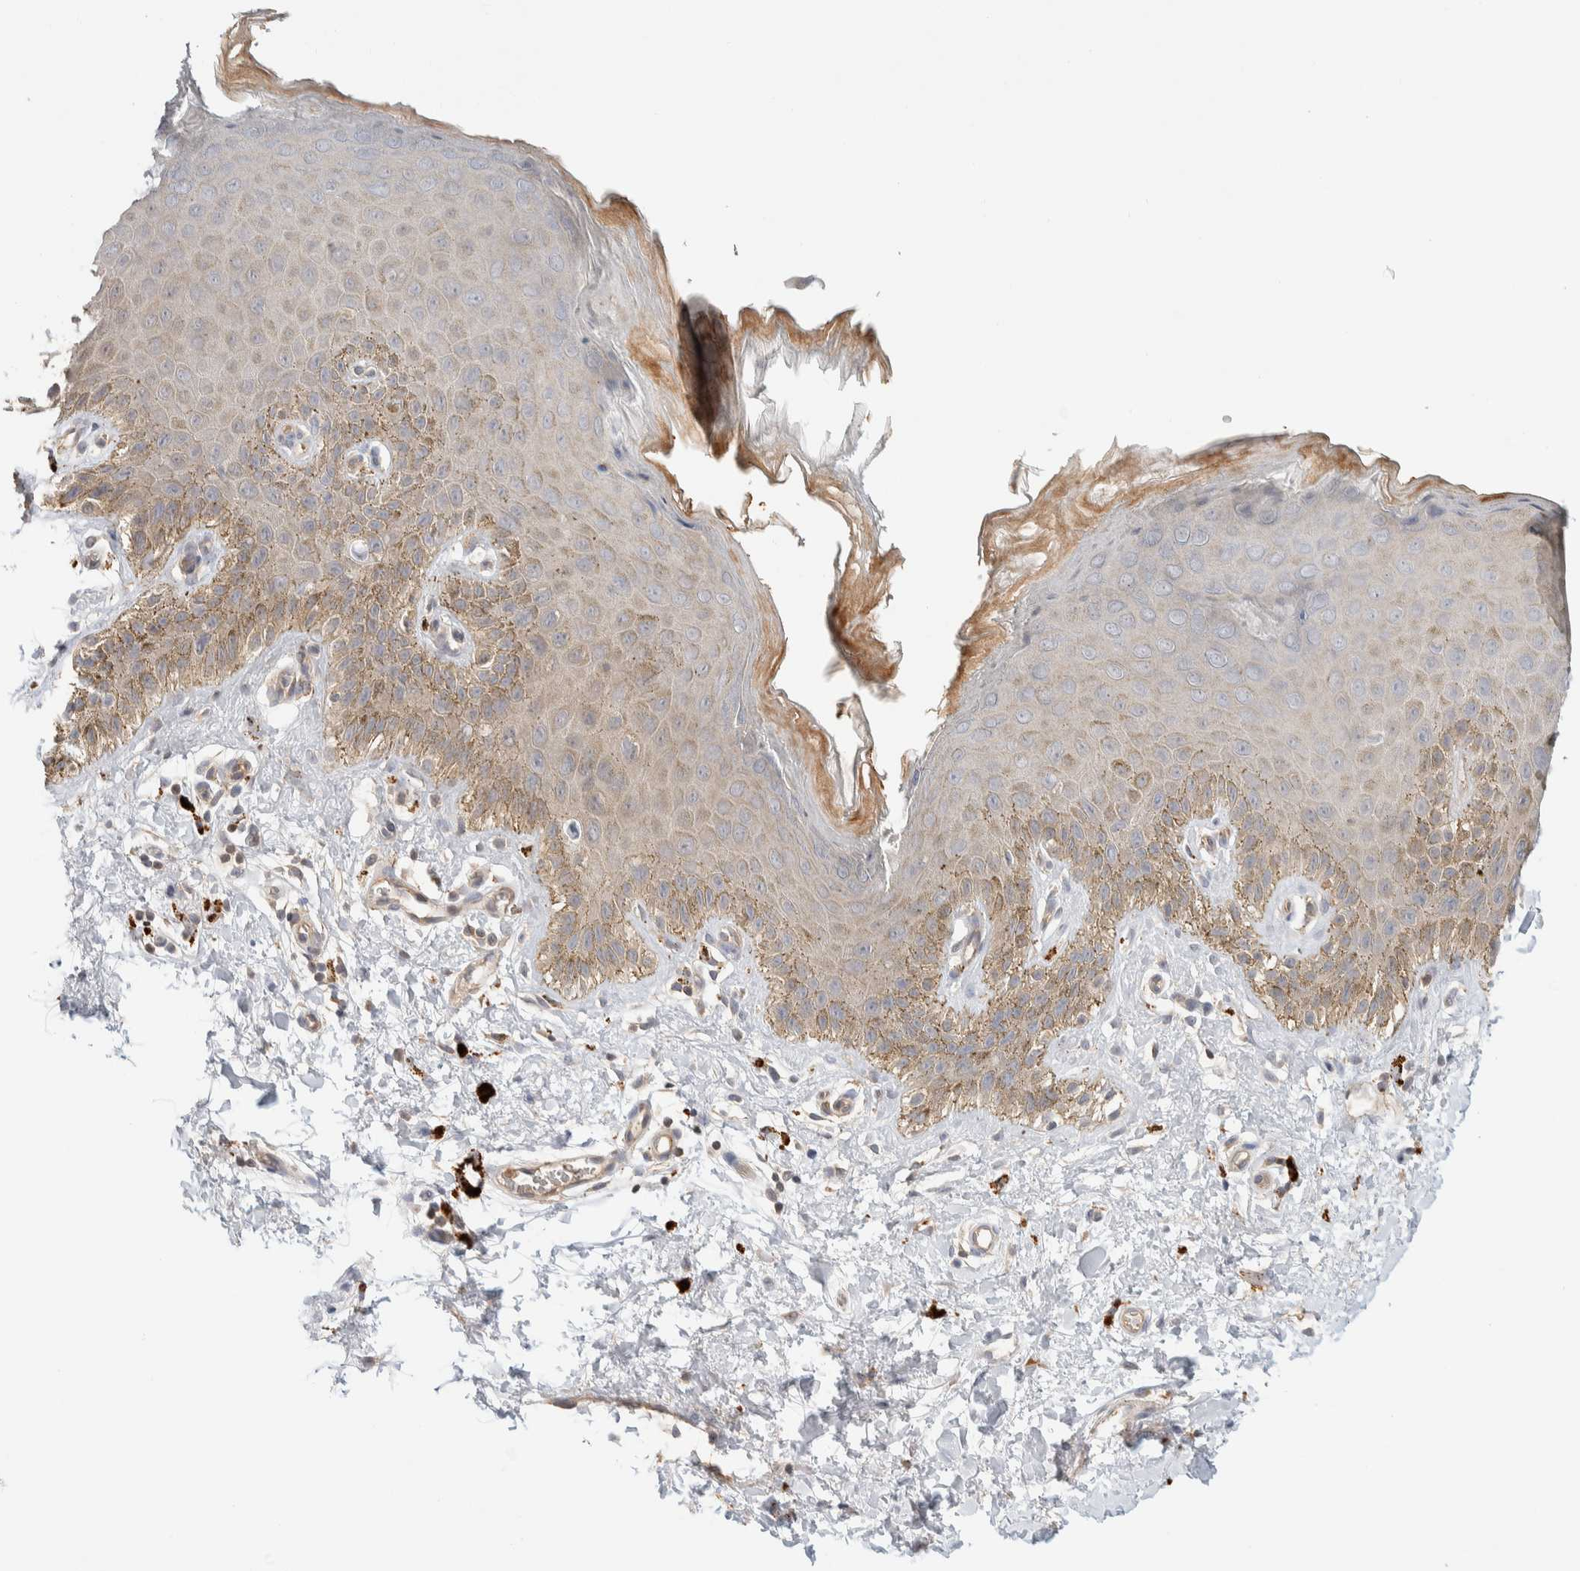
{"staining": {"intensity": "moderate", "quantity": "<25%", "location": "cytoplasmic/membranous"}, "tissue": "skin", "cell_type": "Epidermal cells", "image_type": "normal", "snomed": [{"axis": "morphology", "description": "Normal tissue, NOS"}, {"axis": "topography", "description": "Anal"}], "caption": "Human skin stained with a brown dye shows moderate cytoplasmic/membranous positive positivity in approximately <25% of epidermal cells.", "gene": "GCLM", "patient": {"sex": "male", "age": 44}}